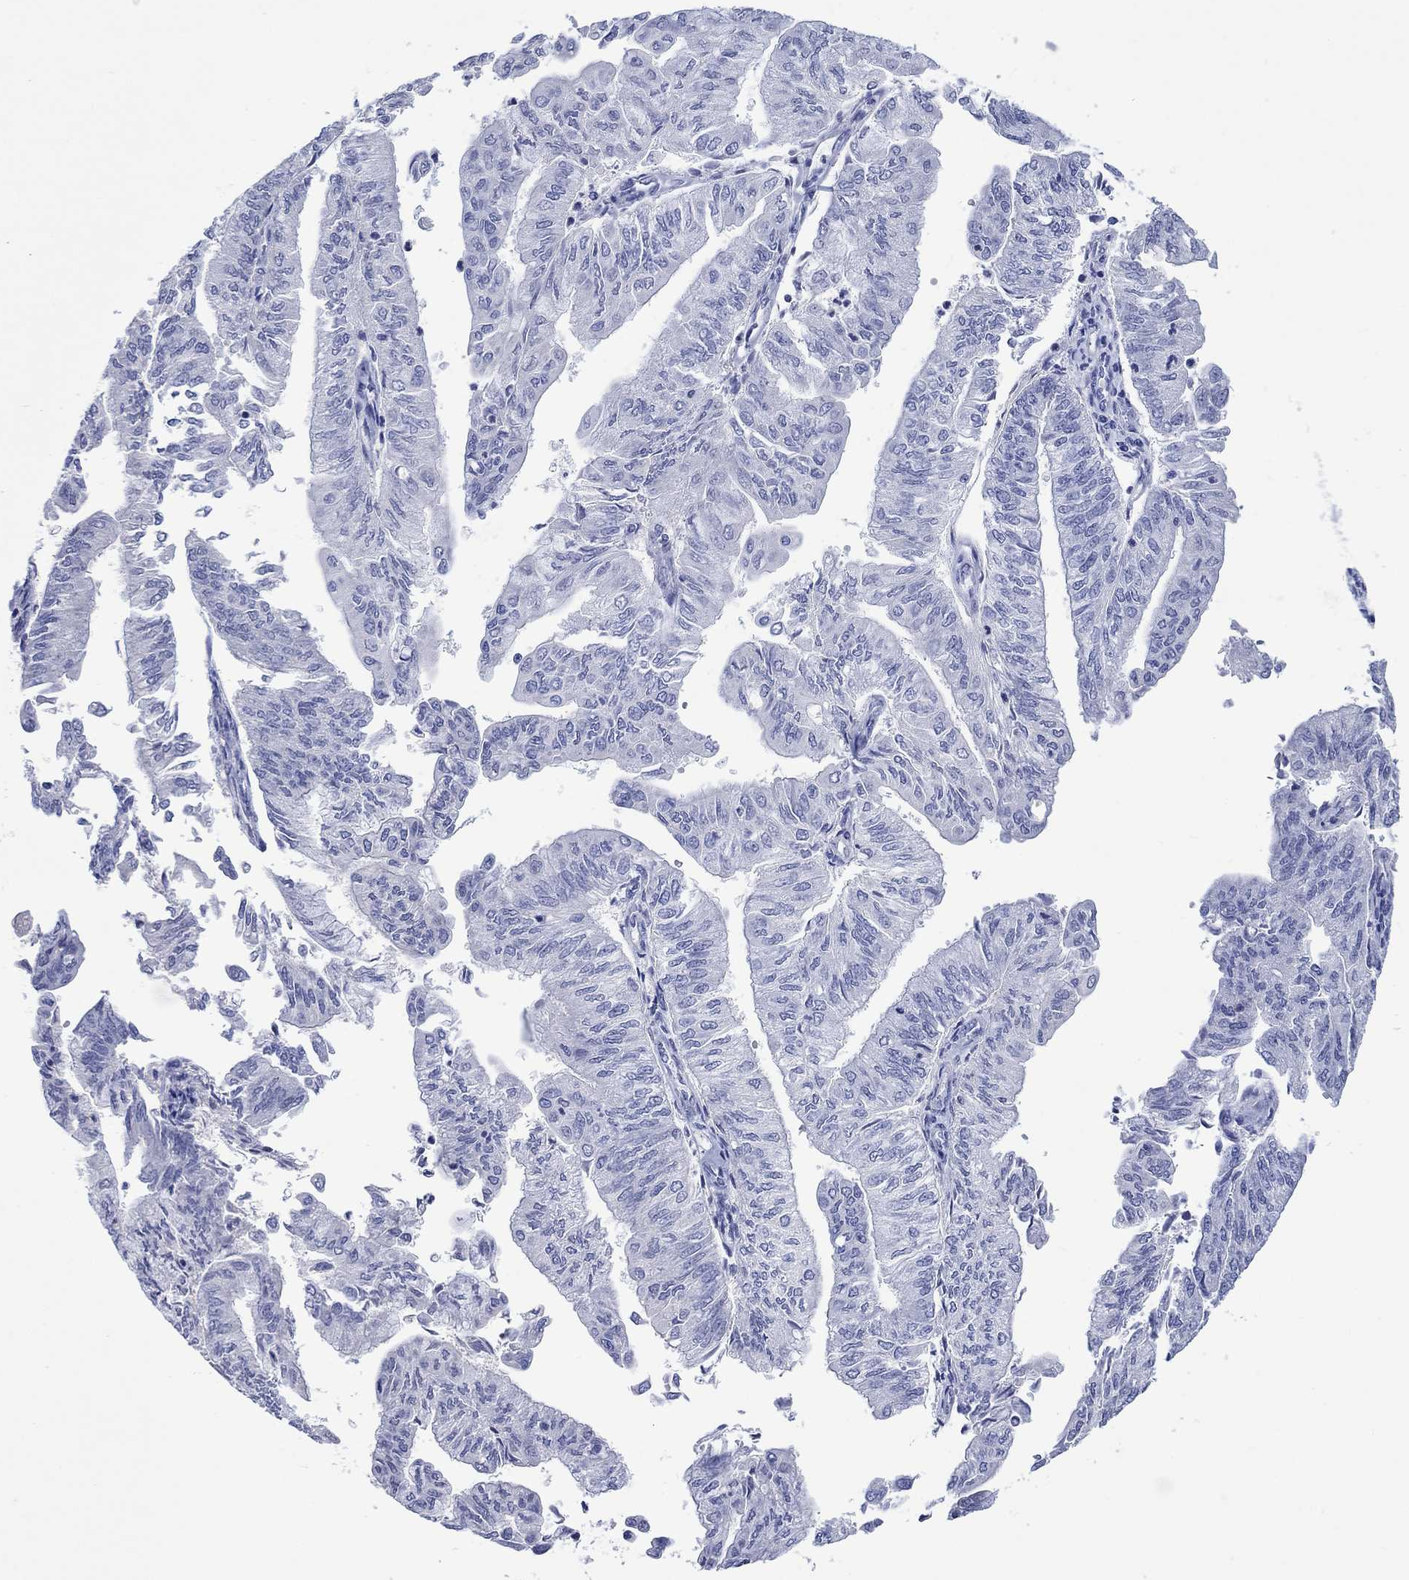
{"staining": {"intensity": "negative", "quantity": "none", "location": "none"}, "tissue": "endometrial cancer", "cell_type": "Tumor cells", "image_type": "cancer", "snomed": [{"axis": "morphology", "description": "Adenocarcinoma, NOS"}, {"axis": "topography", "description": "Endometrium"}], "caption": "Protein analysis of adenocarcinoma (endometrial) shows no significant staining in tumor cells. The staining was performed using DAB (3,3'-diaminobenzidine) to visualize the protein expression in brown, while the nuclei were stained in blue with hematoxylin (Magnification: 20x).", "gene": "CACNG3", "patient": {"sex": "female", "age": 59}}